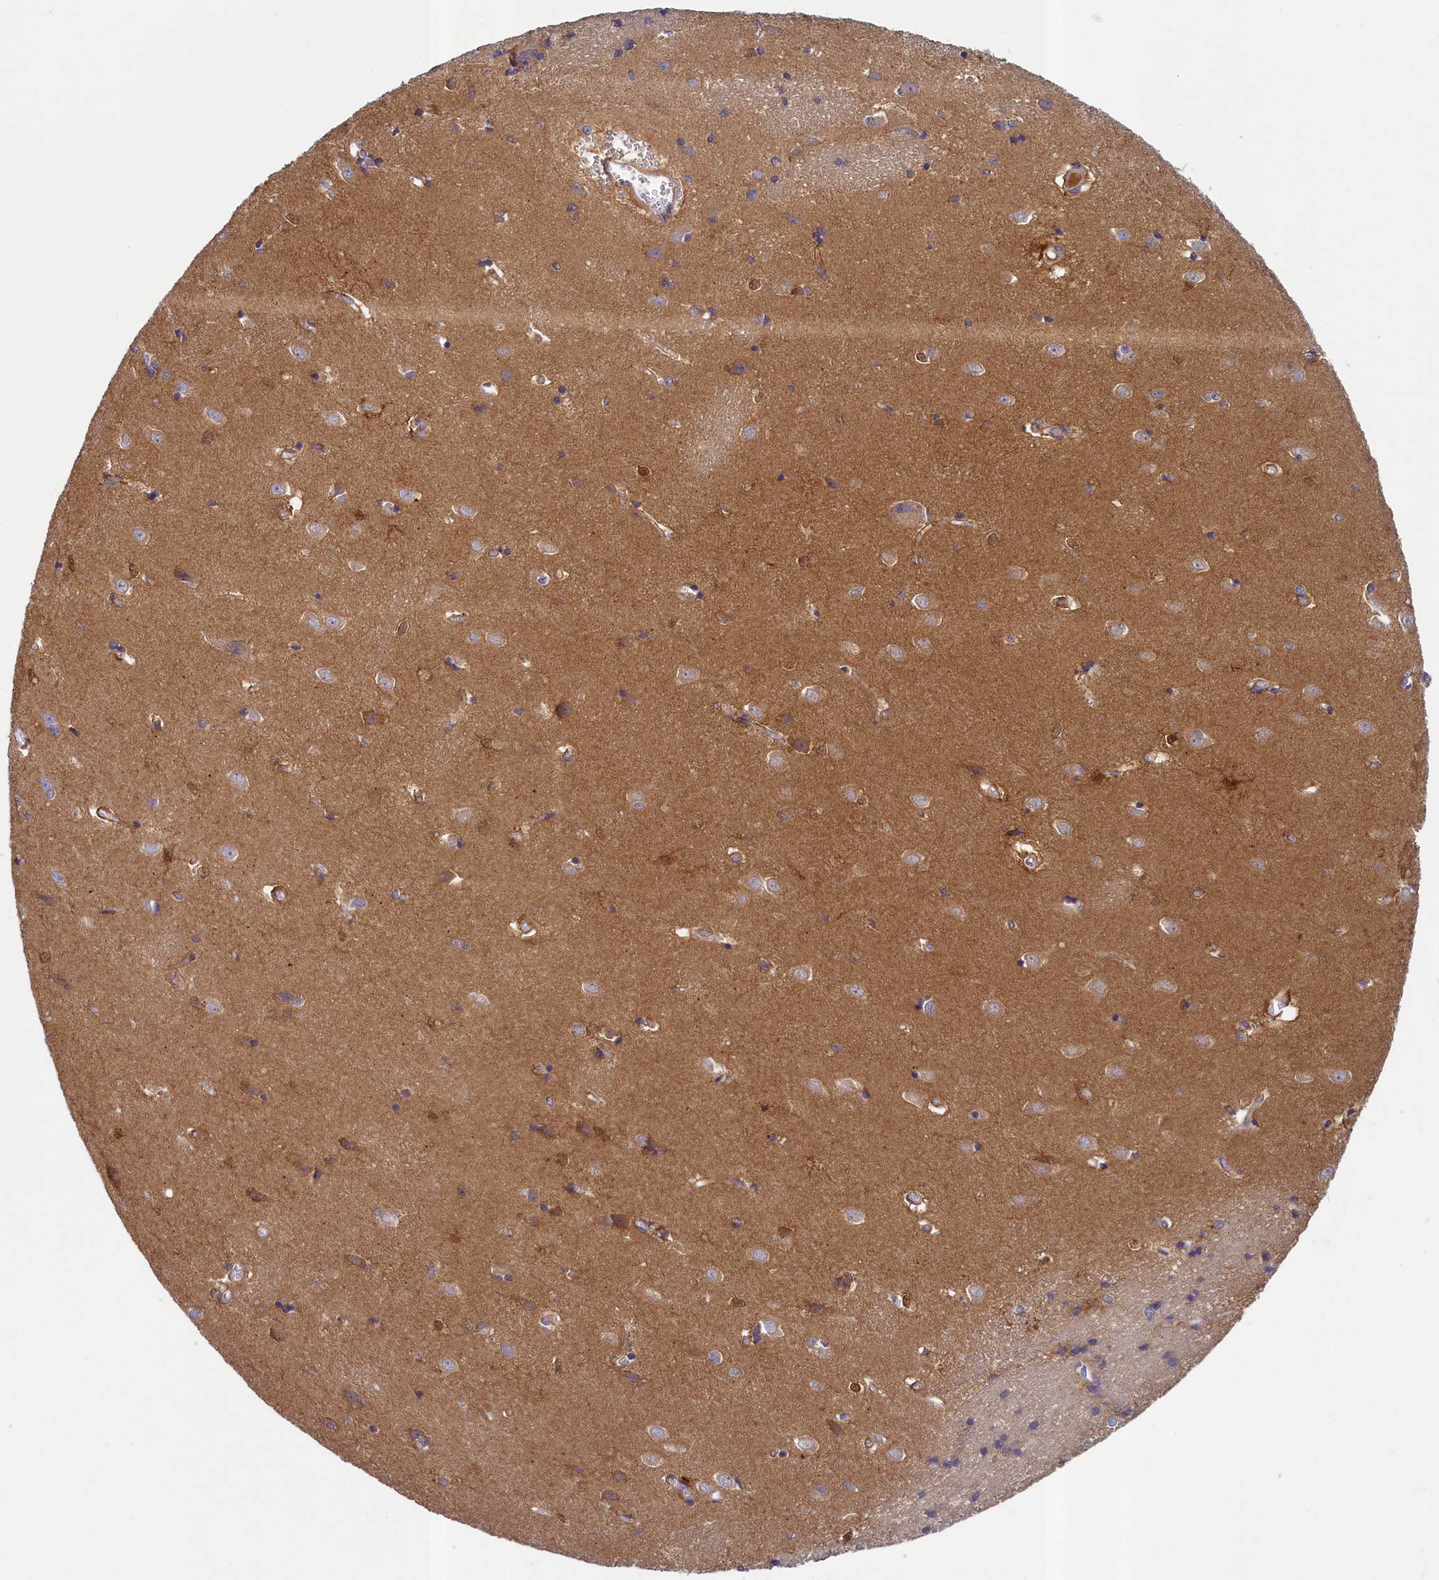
{"staining": {"intensity": "strong", "quantity": "<25%", "location": "cytoplasmic/membranous,nuclear"}, "tissue": "caudate", "cell_type": "Glial cells", "image_type": "normal", "snomed": [{"axis": "morphology", "description": "Normal tissue, NOS"}, {"axis": "topography", "description": "Lateral ventricle wall"}], "caption": "Caudate was stained to show a protein in brown. There is medium levels of strong cytoplasmic/membranous,nuclear staining in about <25% of glial cells.", "gene": "NUBP1", "patient": {"sex": "male", "age": 37}}